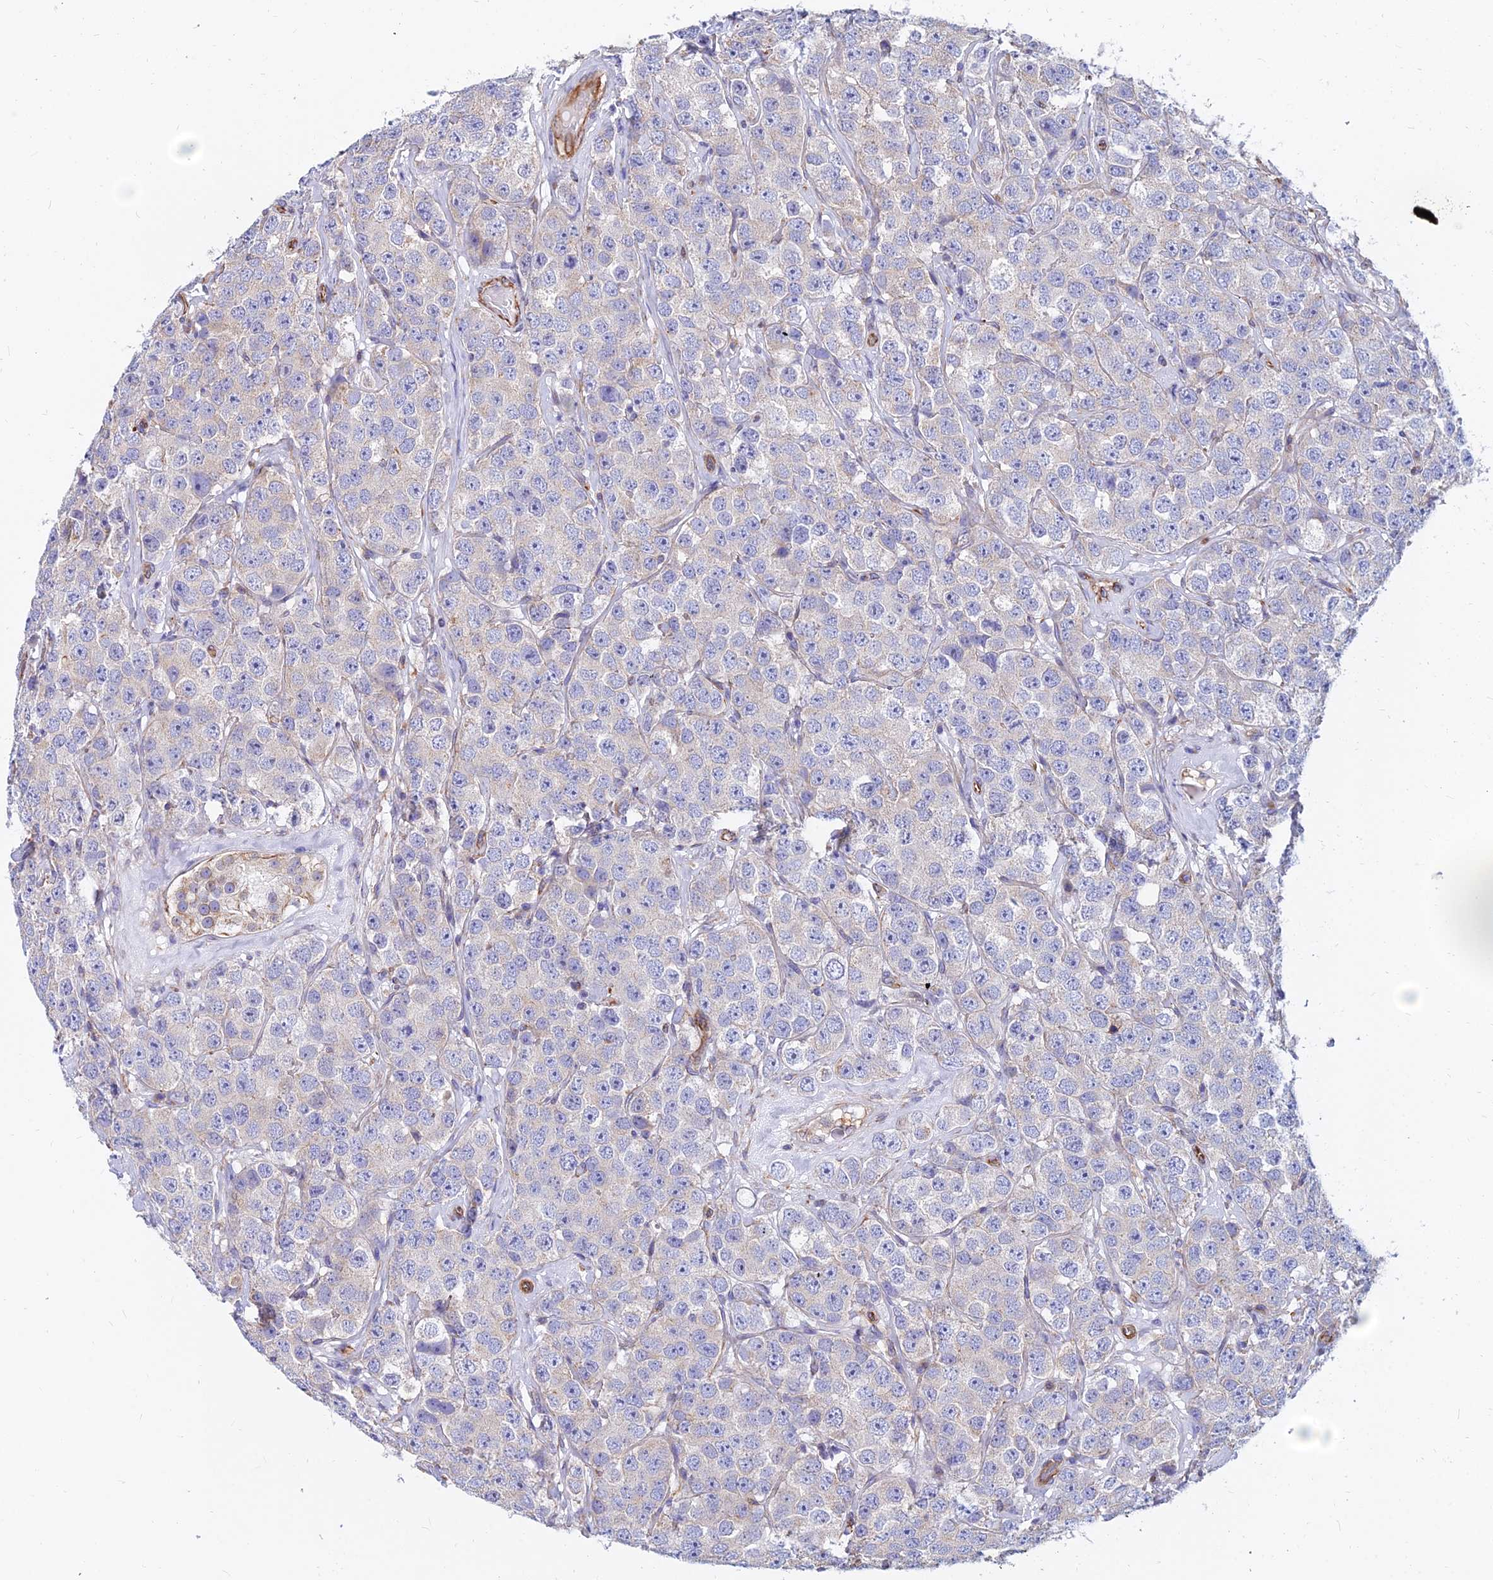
{"staining": {"intensity": "negative", "quantity": "none", "location": "none"}, "tissue": "testis cancer", "cell_type": "Tumor cells", "image_type": "cancer", "snomed": [{"axis": "morphology", "description": "Seminoma, NOS"}, {"axis": "topography", "description": "Testis"}], "caption": "Immunohistochemistry image of testis cancer (seminoma) stained for a protein (brown), which shows no staining in tumor cells.", "gene": "CDK18", "patient": {"sex": "male", "age": 28}}